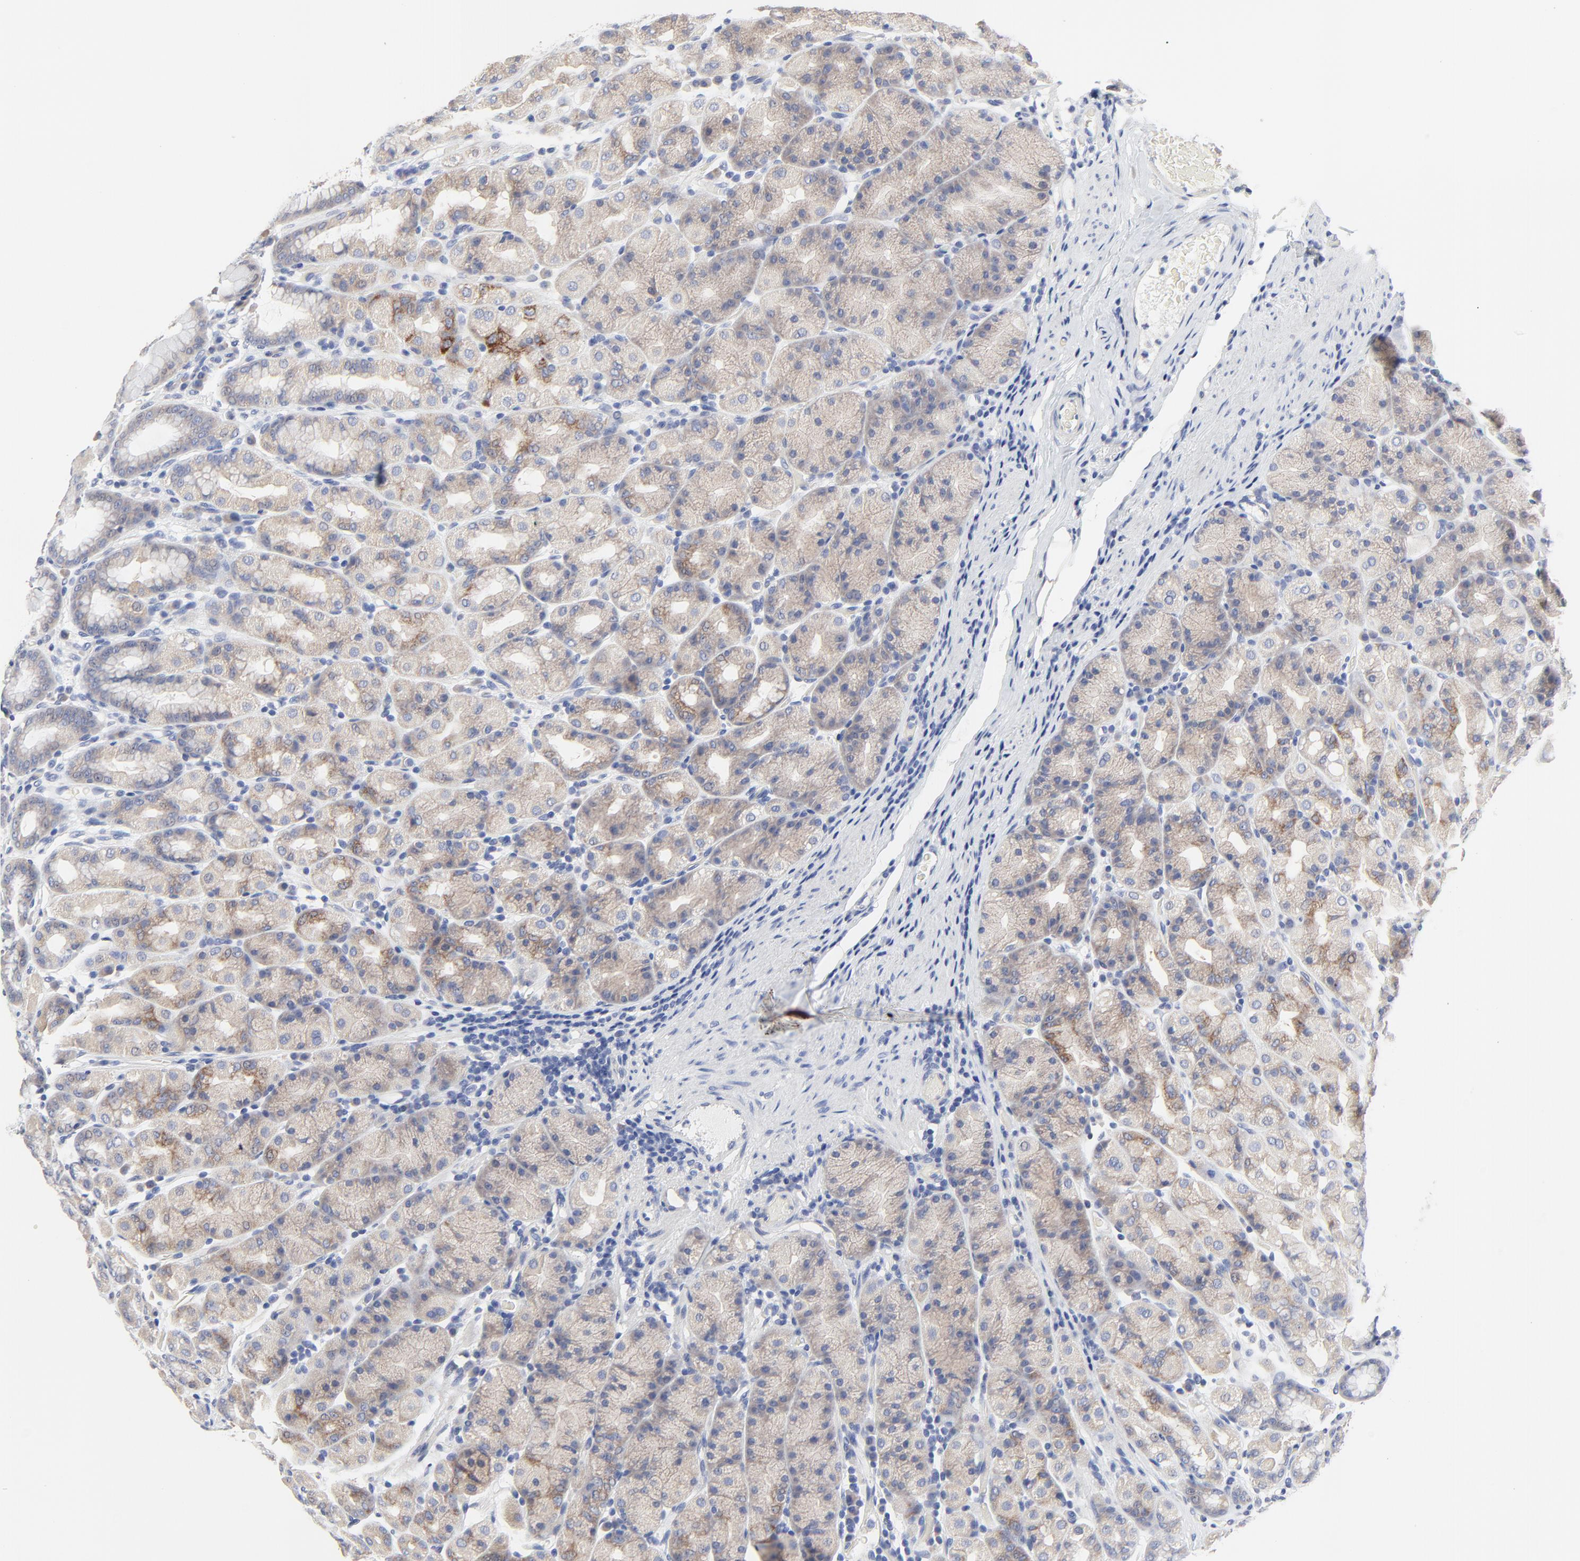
{"staining": {"intensity": "moderate", "quantity": "25%-75%", "location": "cytoplasmic/membranous"}, "tissue": "stomach", "cell_type": "Glandular cells", "image_type": "normal", "snomed": [{"axis": "morphology", "description": "Normal tissue, NOS"}, {"axis": "topography", "description": "Stomach, upper"}], "caption": "Moderate cytoplasmic/membranous staining for a protein is present in about 25%-75% of glandular cells of normal stomach using immunohistochemistry (IHC).", "gene": "DHRSX", "patient": {"sex": "male", "age": 68}}